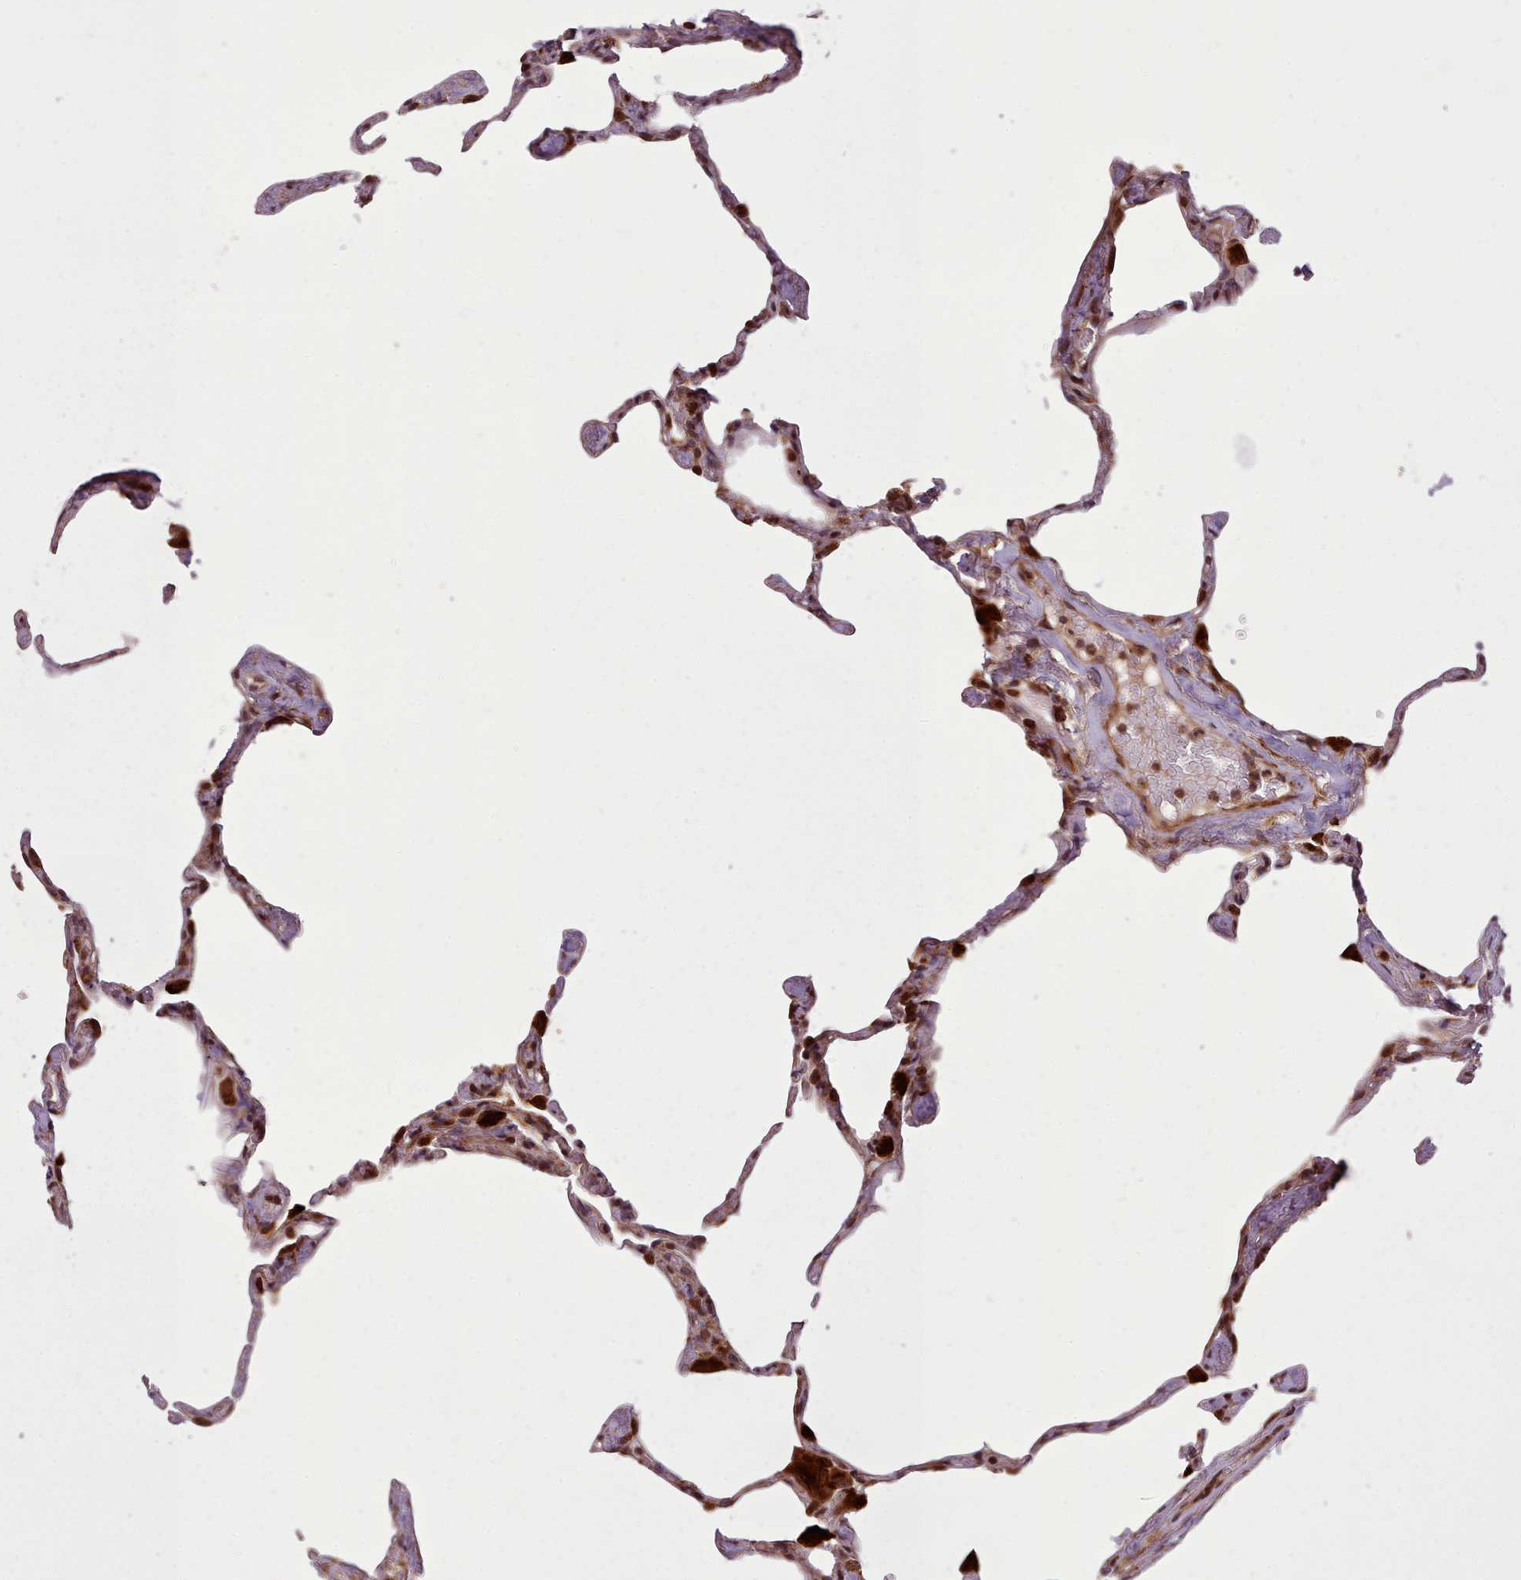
{"staining": {"intensity": "strong", "quantity": "25%-75%", "location": "nuclear"}, "tissue": "lung", "cell_type": "Alveolar cells", "image_type": "normal", "snomed": [{"axis": "morphology", "description": "Normal tissue, NOS"}, {"axis": "topography", "description": "Lung"}], "caption": "Lung stained with DAB IHC exhibits high levels of strong nuclear positivity in about 25%-75% of alveolar cells. (brown staining indicates protein expression, while blue staining denotes nuclei).", "gene": "NLRP7", "patient": {"sex": "male", "age": 65}}